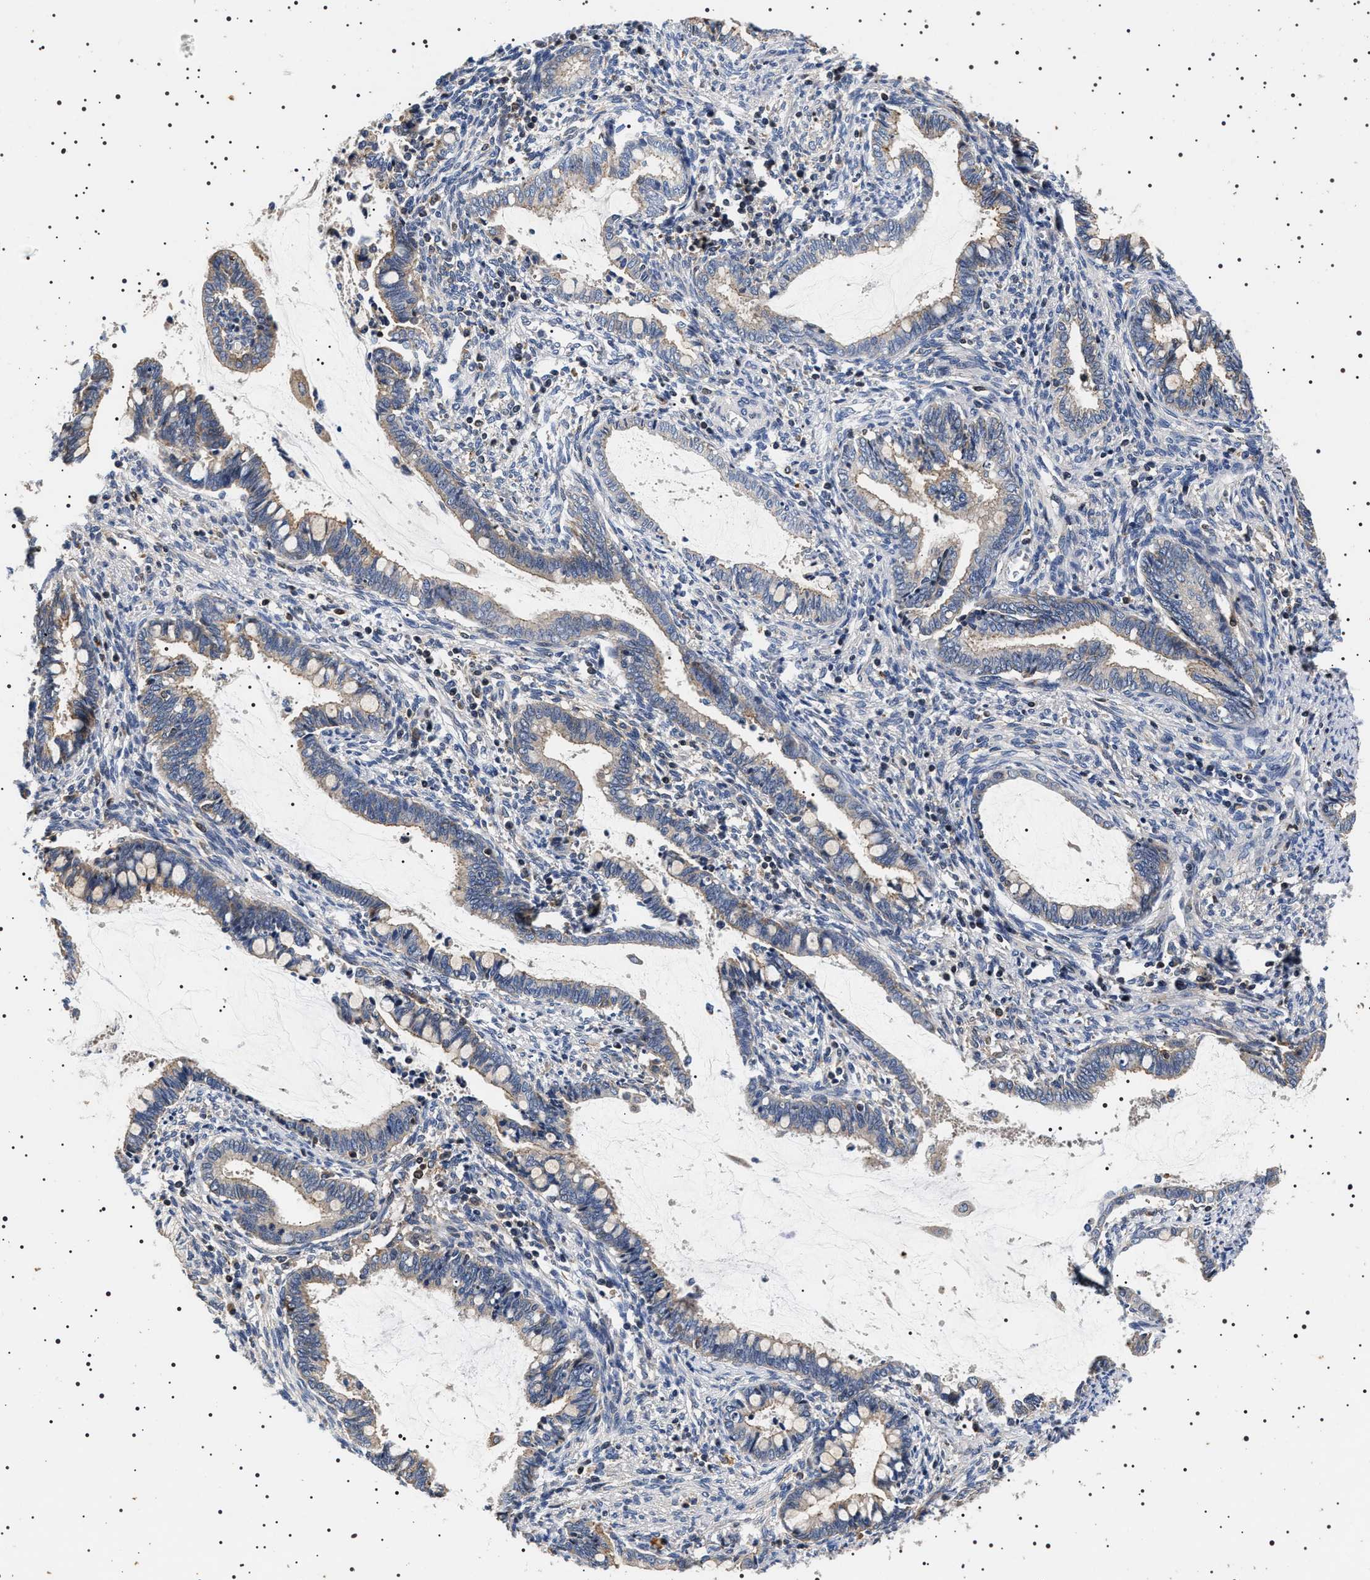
{"staining": {"intensity": "weak", "quantity": "25%-75%", "location": "cytoplasmic/membranous"}, "tissue": "cervical cancer", "cell_type": "Tumor cells", "image_type": "cancer", "snomed": [{"axis": "morphology", "description": "Adenocarcinoma, NOS"}, {"axis": "topography", "description": "Cervix"}], "caption": "Immunohistochemistry (IHC) micrograph of neoplastic tissue: adenocarcinoma (cervical) stained using immunohistochemistry demonstrates low levels of weak protein expression localized specifically in the cytoplasmic/membranous of tumor cells, appearing as a cytoplasmic/membranous brown color.", "gene": "SLC4A7", "patient": {"sex": "female", "age": 44}}